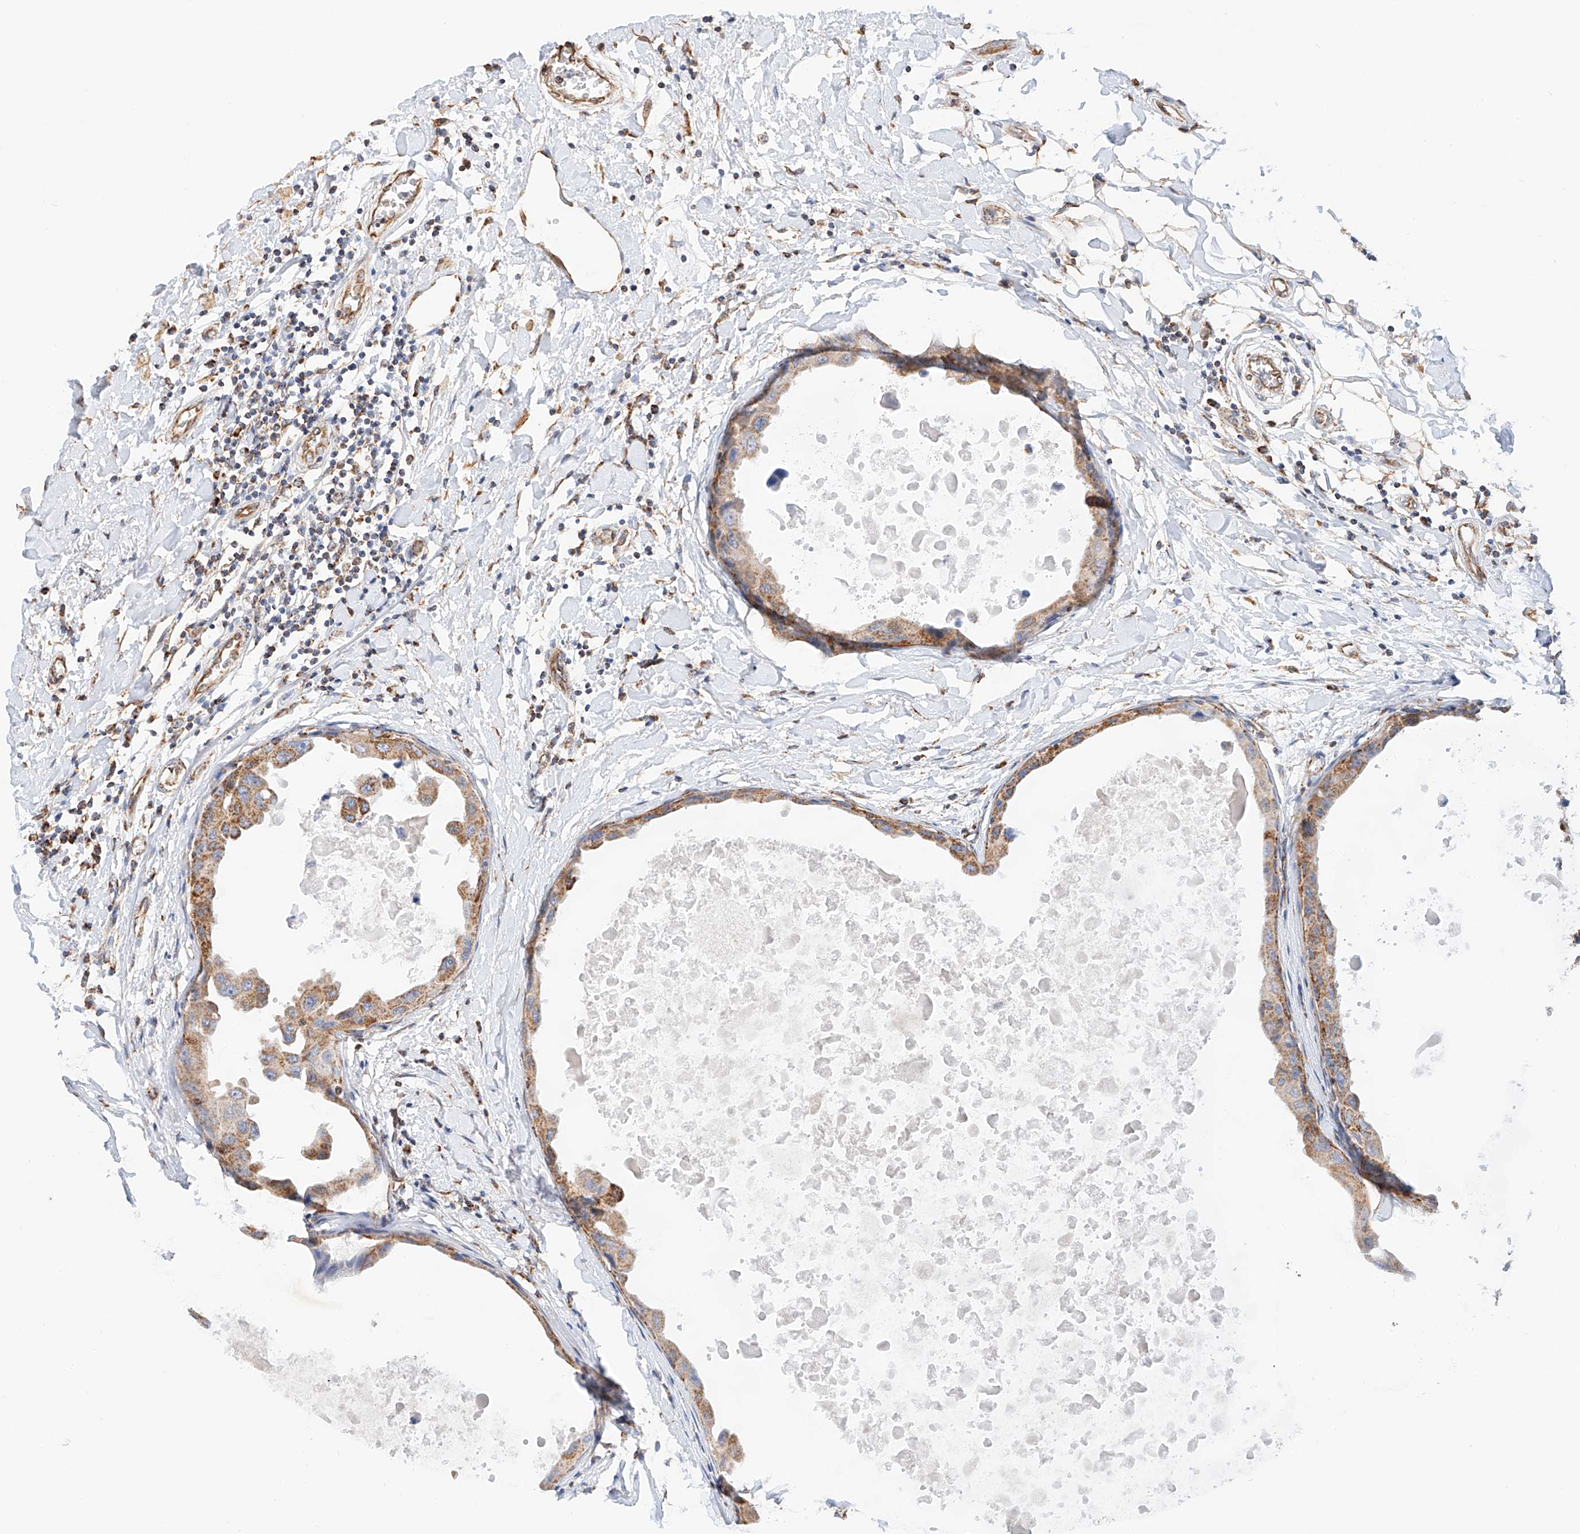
{"staining": {"intensity": "moderate", "quantity": "25%-75%", "location": "cytoplasmic/membranous"}, "tissue": "breast cancer", "cell_type": "Tumor cells", "image_type": "cancer", "snomed": [{"axis": "morphology", "description": "Duct carcinoma"}, {"axis": "topography", "description": "Breast"}], "caption": "Human breast cancer stained with a brown dye displays moderate cytoplasmic/membranous positive expression in approximately 25%-75% of tumor cells.", "gene": "NDUFV3", "patient": {"sex": "female", "age": 27}}